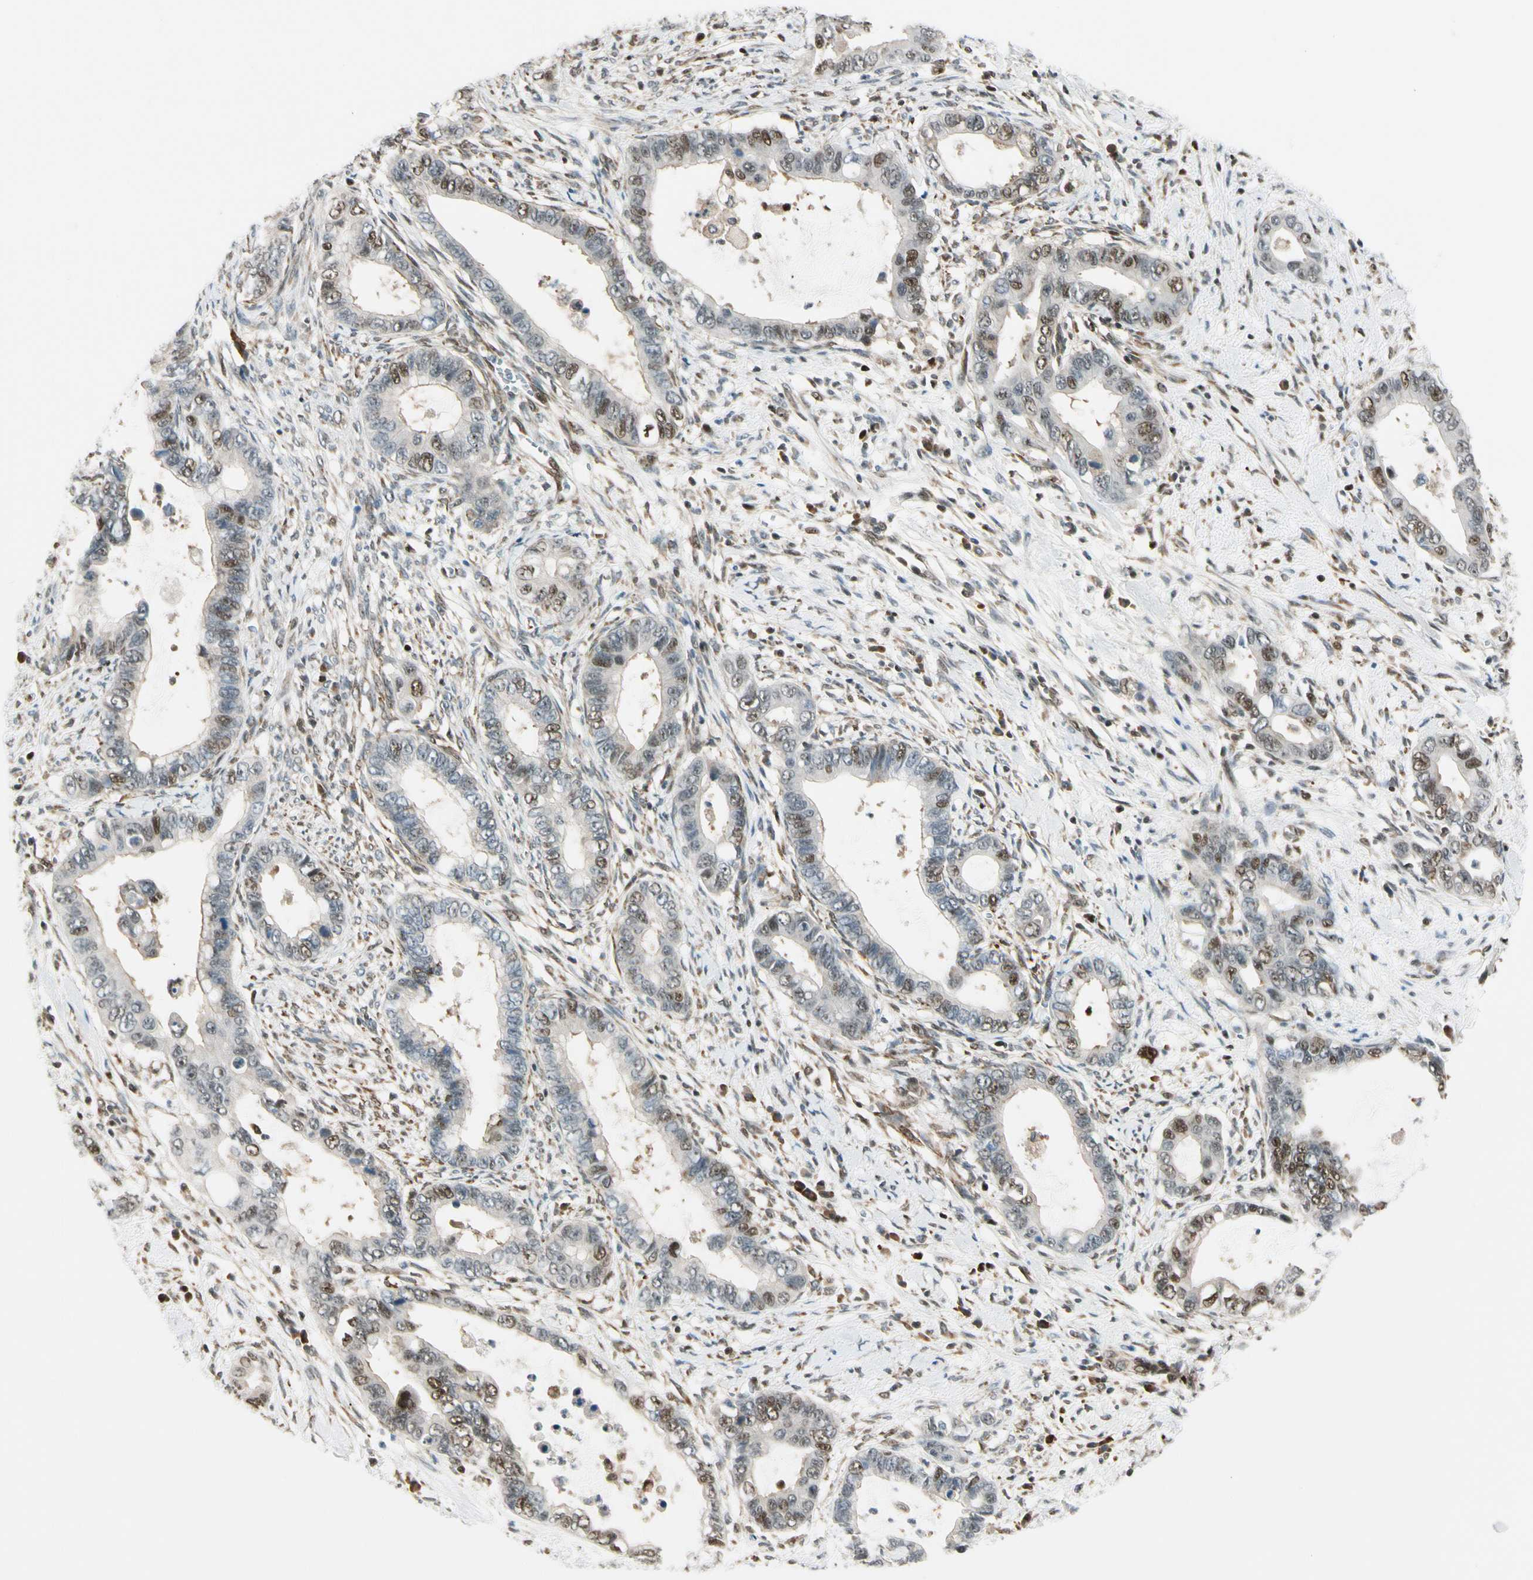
{"staining": {"intensity": "moderate", "quantity": "25%-75%", "location": "cytoplasmic/membranous,nuclear"}, "tissue": "cervical cancer", "cell_type": "Tumor cells", "image_type": "cancer", "snomed": [{"axis": "morphology", "description": "Adenocarcinoma, NOS"}, {"axis": "topography", "description": "Cervix"}], "caption": "IHC of cervical cancer (adenocarcinoma) demonstrates medium levels of moderate cytoplasmic/membranous and nuclear positivity in about 25%-75% of tumor cells.", "gene": "DAXX", "patient": {"sex": "female", "age": 44}}